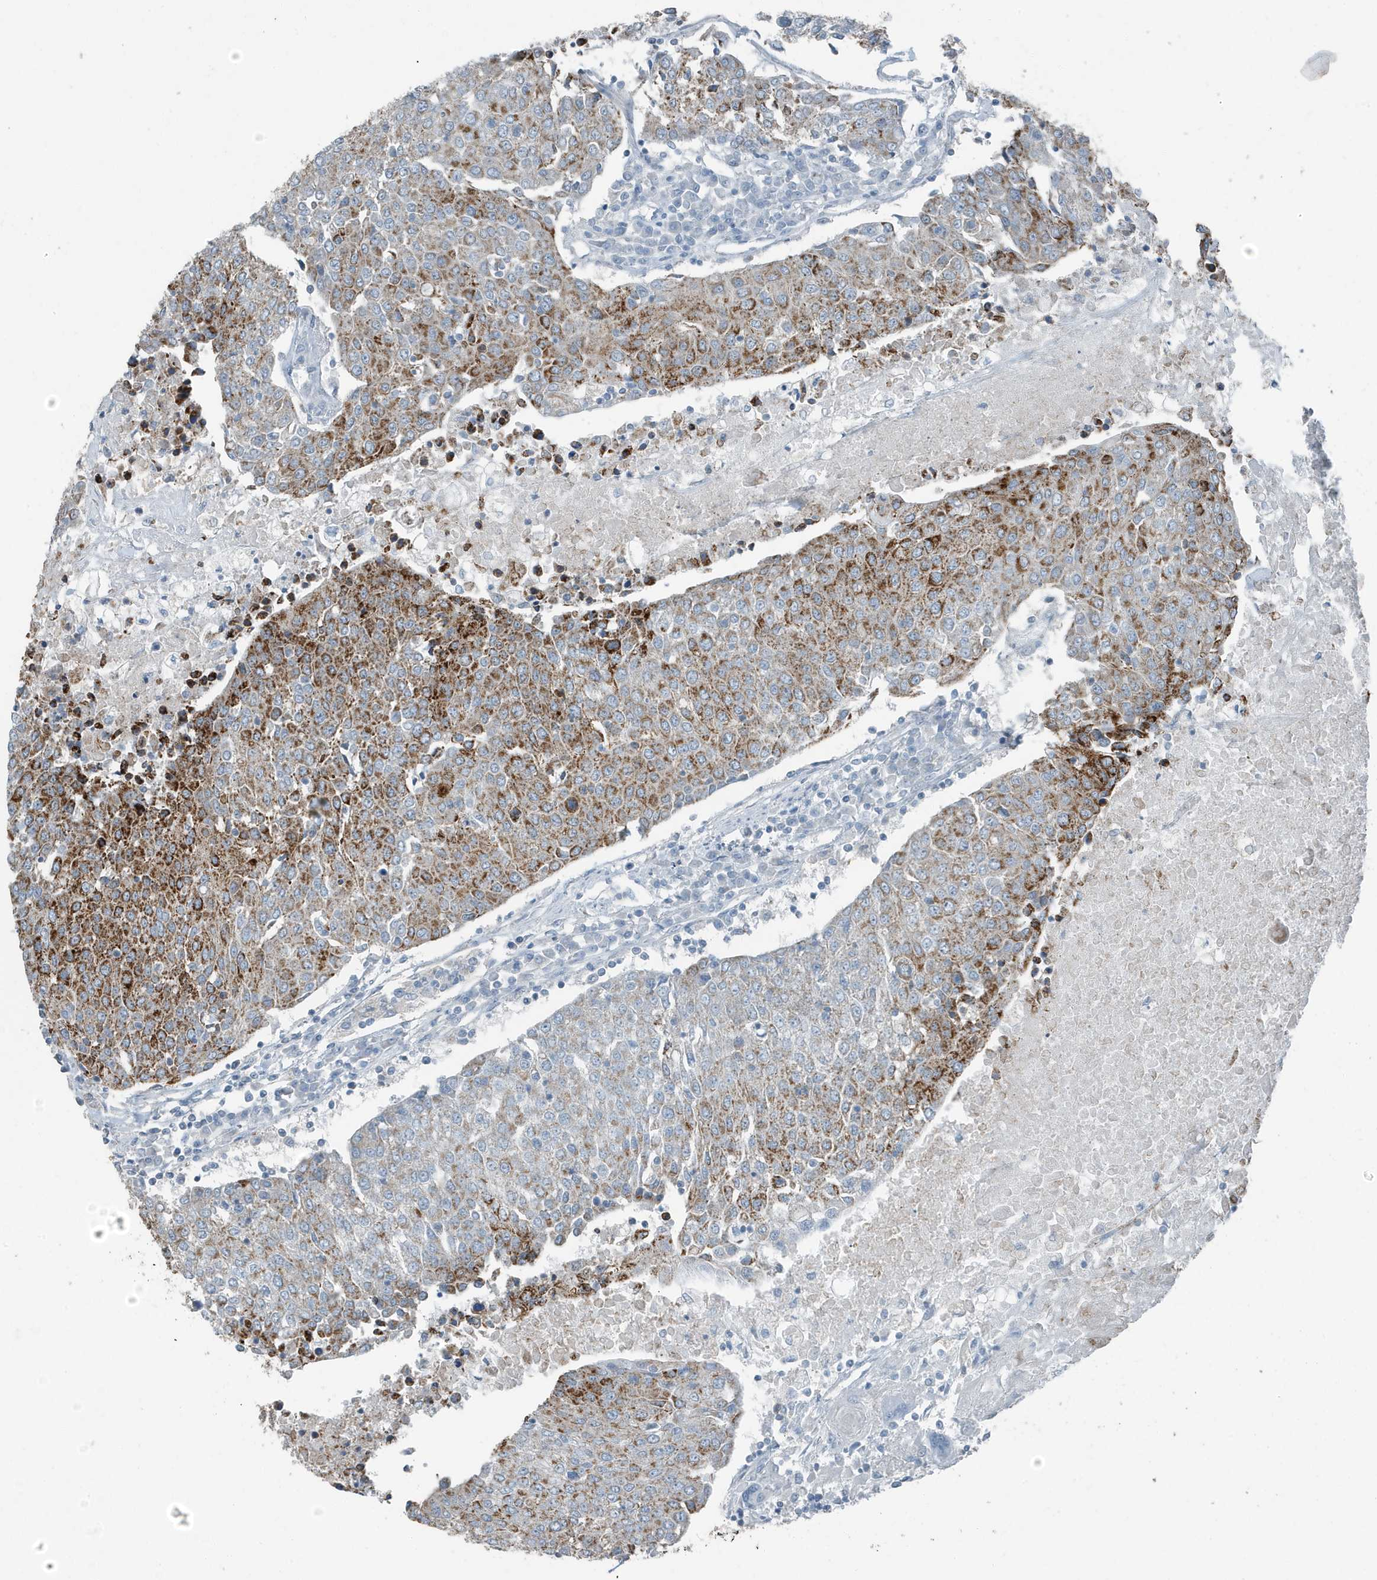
{"staining": {"intensity": "moderate", "quantity": "25%-75%", "location": "cytoplasmic/membranous"}, "tissue": "urothelial cancer", "cell_type": "Tumor cells", "image_type": "cancer", "snomed": [{"axis": "morphology", "description": "Urothelial carcinoma, High grade"}, {"axis": "topography", "description": "Urinary bladder"}], "caption": "Protein expression analysis of urothelial cancer displays moderate cytoplasmic/membranous positivity in about 25%-75% of tumor cells.", "gene": "FAM162A", "patient": {"sex": "female", "age": 85}}